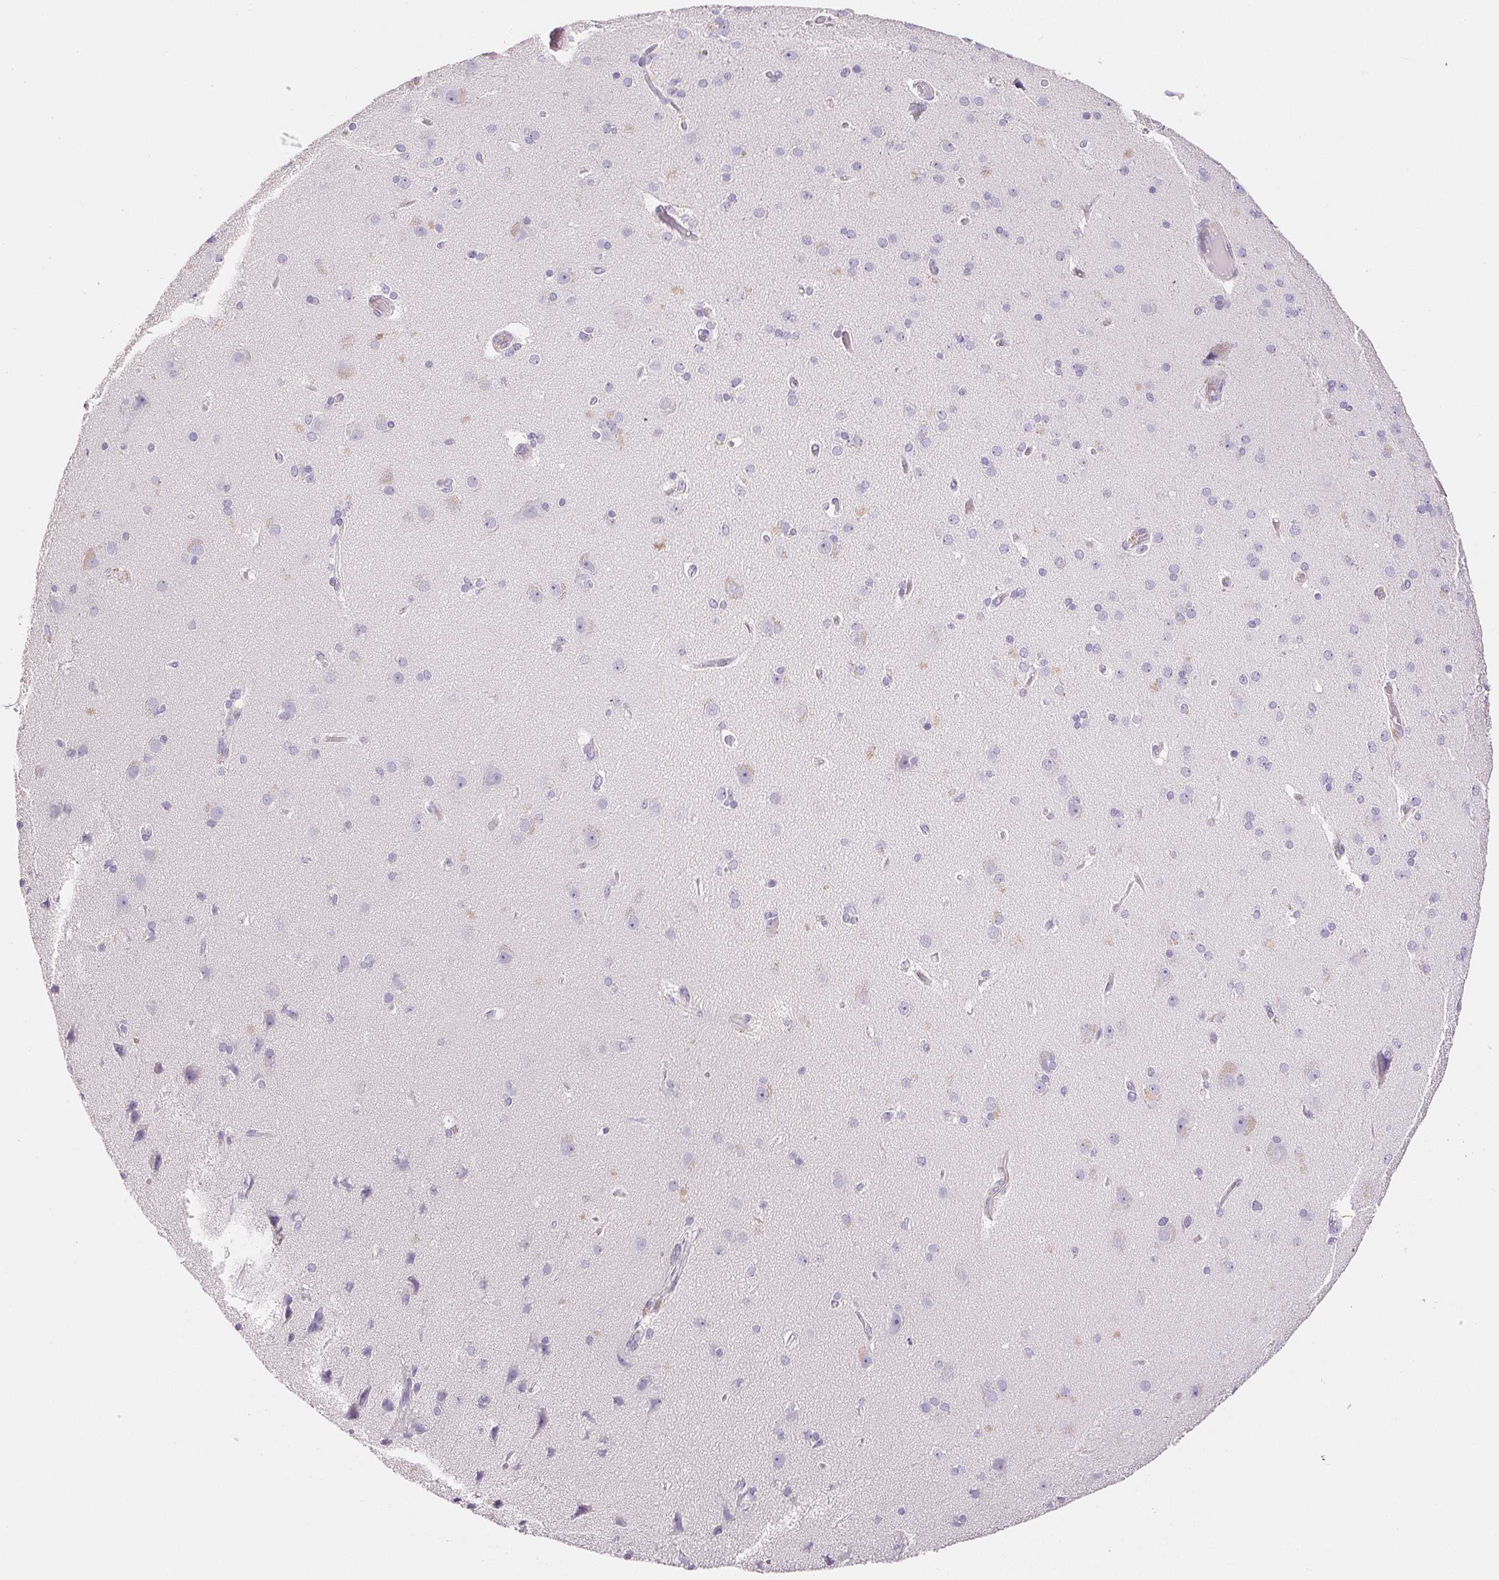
{"staining": {"intensity": "negative", "quantity": "none", "location": "none"}, "tissue": "cerebral cortex", "cell_type": "Endothelial cells", "image_type": "normal", "snomed": [{"axis": "morphology", "description": "Normal tissue, NOS"}, {"axis": "morphology", "description": "Glioma, malignant, High grade"}, {"axis": "topography", "description": "Cerebral cortex"}], "caption": "An immunohistochemistry histopathology image of unremarkable cerebral cortex is shown. There is no staining in endothelial cells of cerebral cortex.", "gene": "KCNE2", "patient": {"sex": "male", "age": 71}}